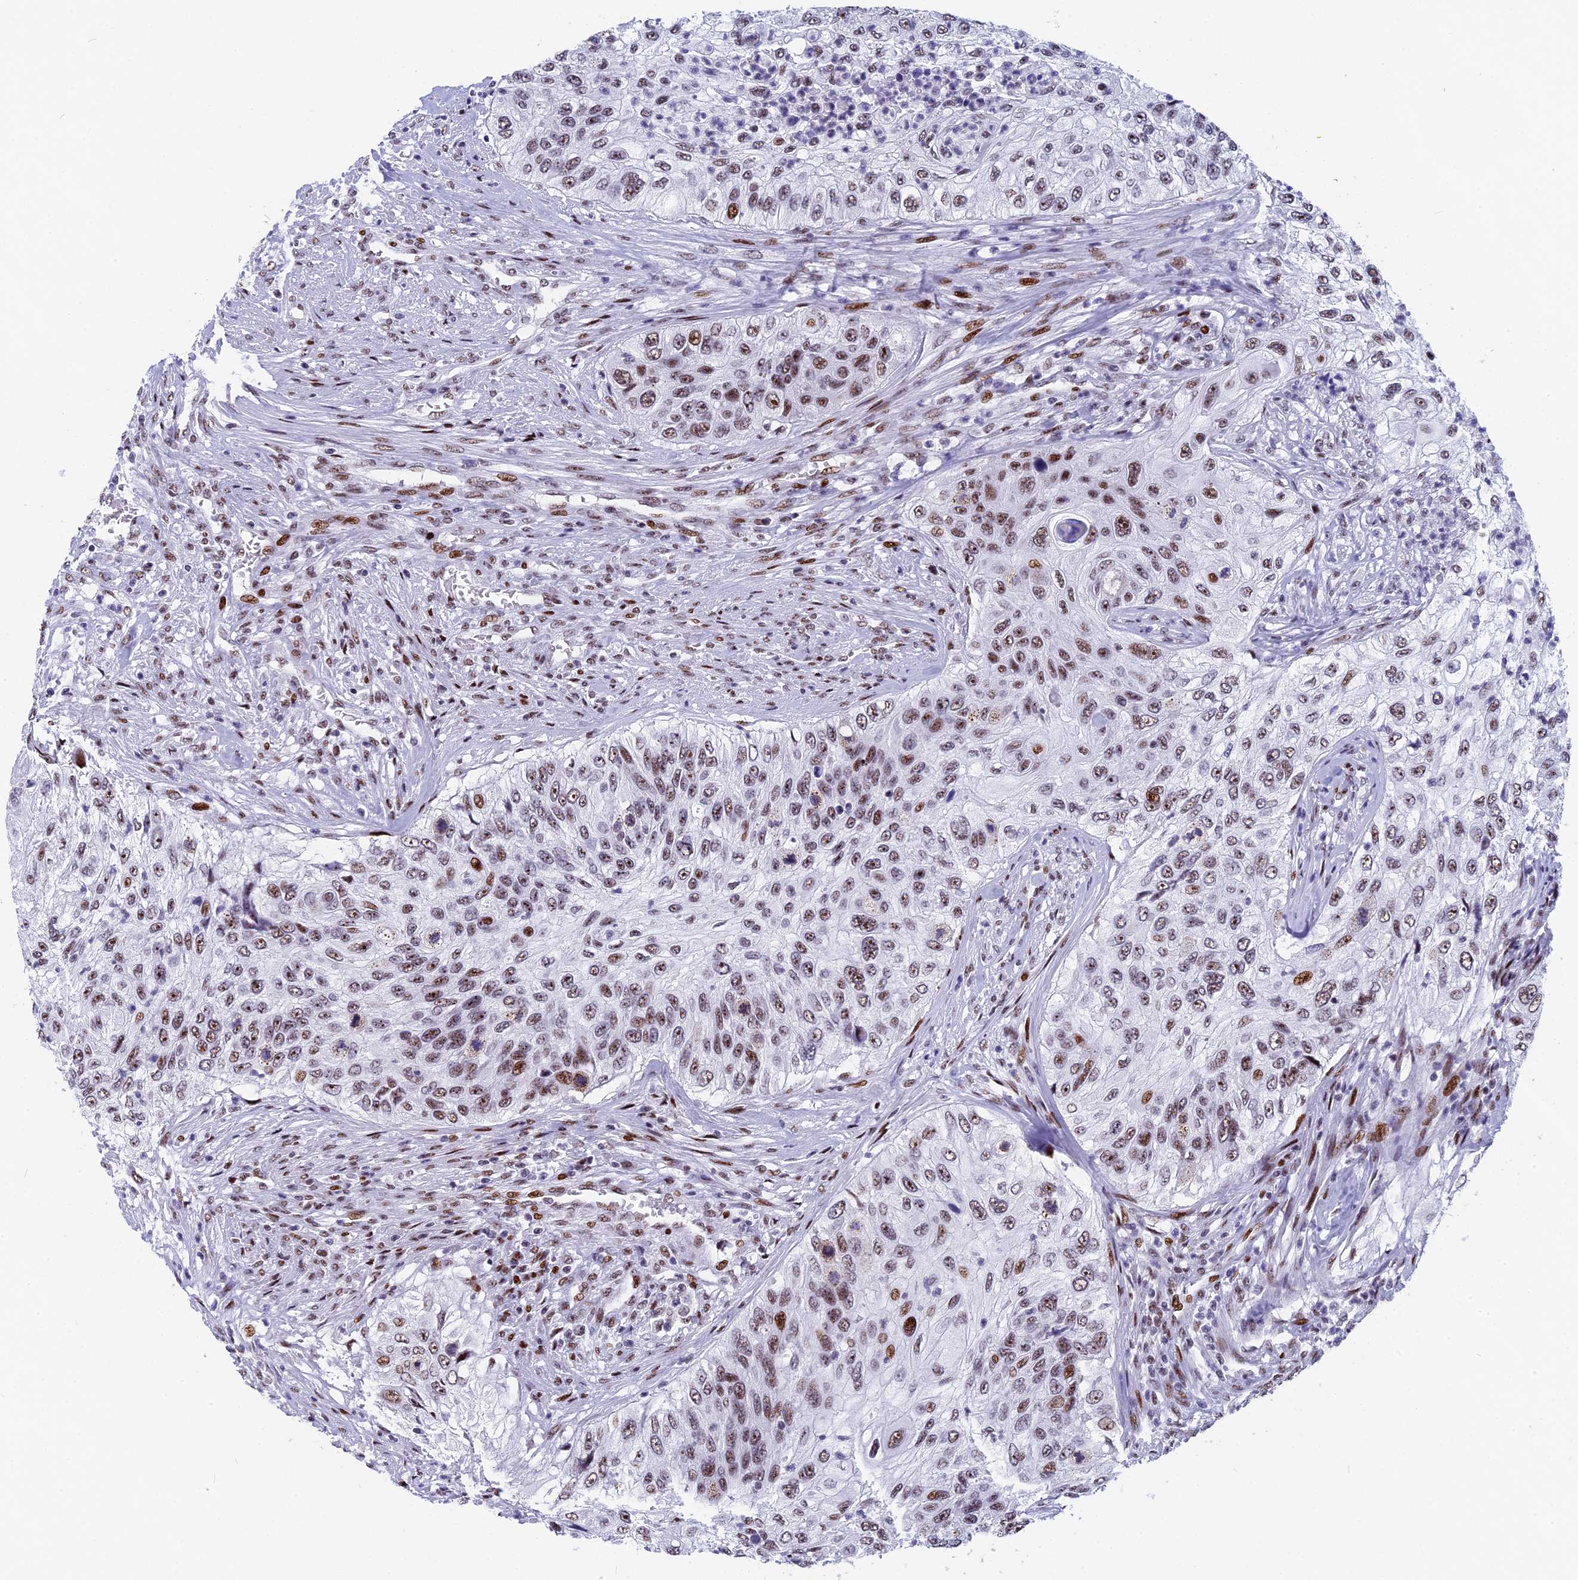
{"staining": {"intensity": "moderate", "quantity": ">75%", "location": "nuclear"}, "tissue": "urothelial cancer", "cell_type": "Tumor cells", "image_type": "cancer", "snomed": [{"axis": "morphology", "description": "Urothelial carcinoma, High grade"}, {"axis": "topography", "description": "Urinary bladder"}], "caption": "Urothelial carcinoma (high-grade) stained with DAB IHC demonstrates medium levels of moderate nuclear positivity in approximately >75% of tumor cells.", "gene": "NSA2", "patient": {"sex": "female", "age": 60}}